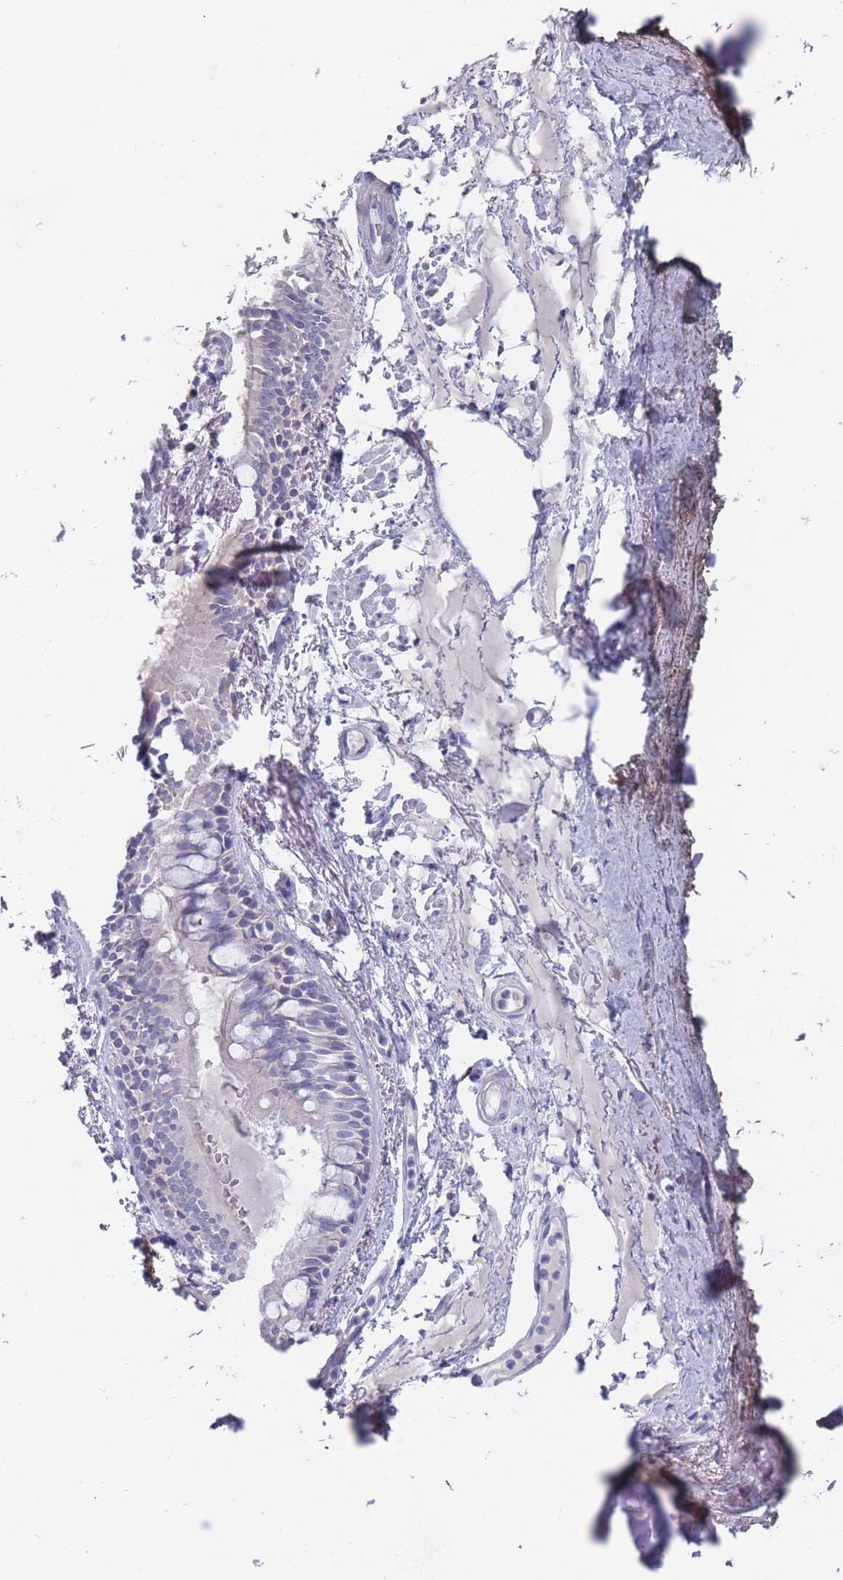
{"staining": {"intensity": "weak", "quantity": "<25%", "location": "cytoplasmic/membranous"}, "tissue": "bronchus", "cell_type": "Respiratory epithelial cells", "image_type": "normal", "snomed": [{"axis": "morphology", "description": "Normal tissue, NOS"}, {"axis": "topography", "description": "Bronchus"}], "caption": "DAB (3,3'-diaminobenzidine) immunohistochemical staining of unremarkable bronchus shows no significant positivity in respiratory epithelial cells. The staining was performed using DAB to visualize the protein expression in brown, while the nuclei were stained in blue with hematoxylin (Magnification: 20x).", "gene": "PIGU", "patient": {"sex": "male", "age": 70}}